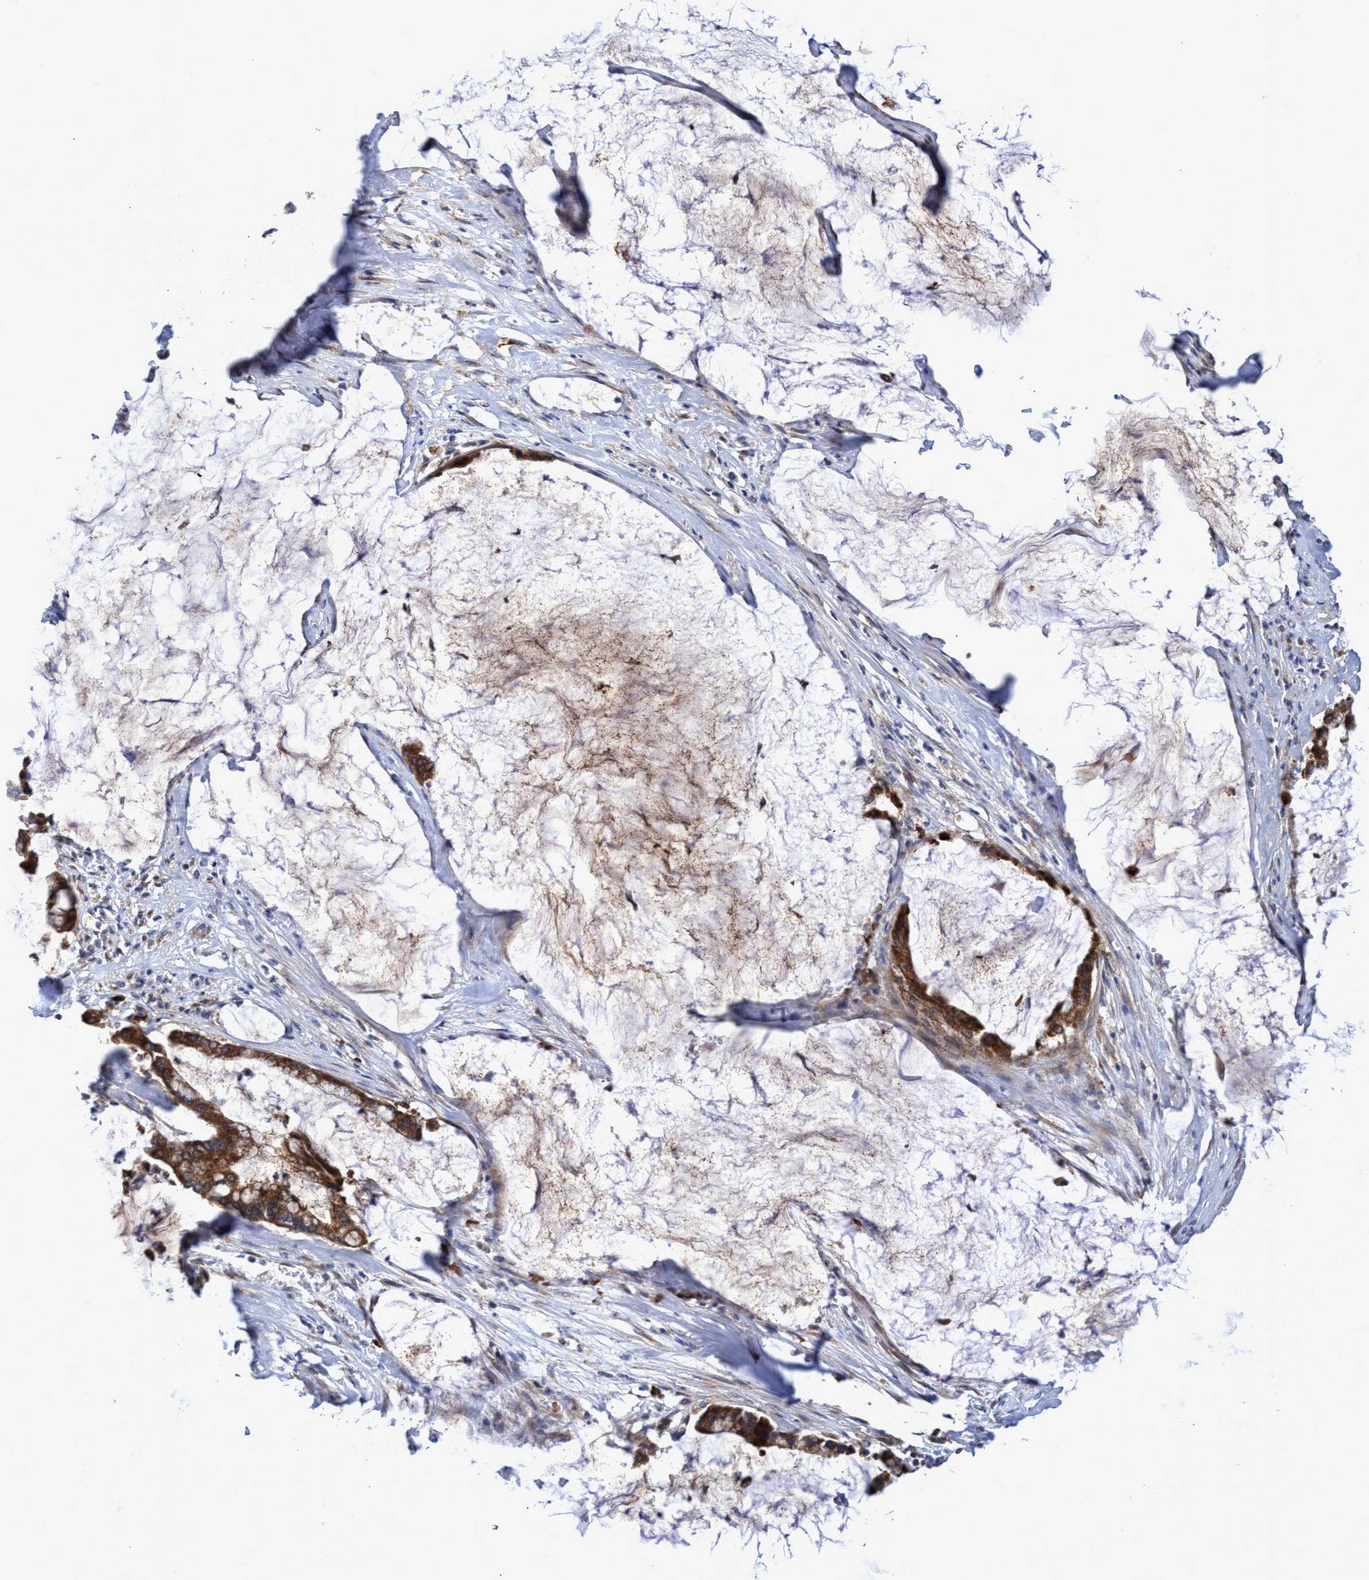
{"staining": {"intensity": "moderate", "quantity": ">75%", "location": "cytoplasmic/membranous"}, "tissue": "pancreatic cancer", "cell_type": "Tumor cells", "image_type": "cancer", "snomed": [{"axis": "morphology", "description": "Adenocarcinoma, NOS"}, {"axis": "topography", "description": "Pancreas"}], "caption": "An image of human pancreatic adenocarcinoma stained for a protein shows moderate cytoplasmic/membranous brown staining in tumor cells.", "gene": "NAT16", "patient": {"sex": "male", "age": 41}}